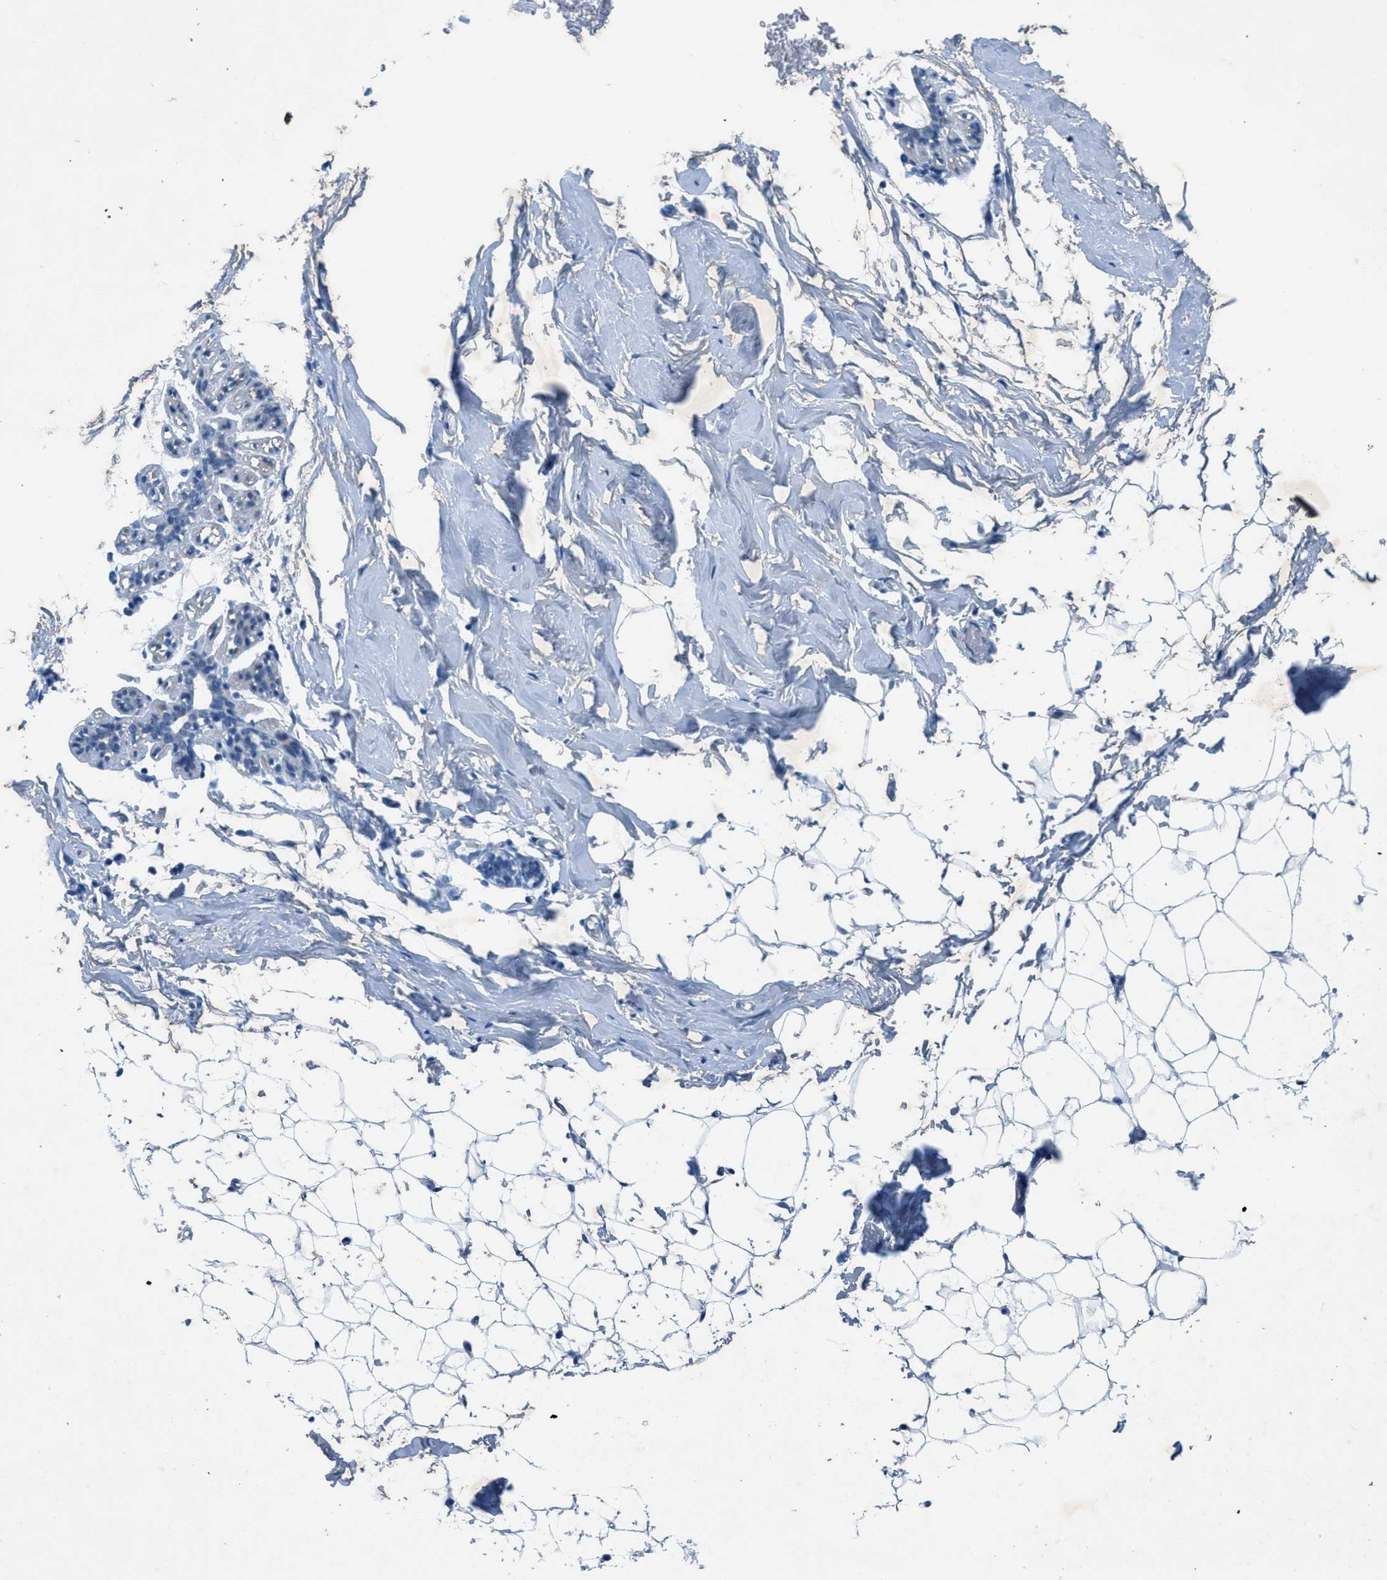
{"staining": {"intensity": "negative", "quantity": "none", "location": "none"}, "tissue": "adipose tissue", "cell_type": "Adipocytes", "image_type": "normal", "snomed": [{"axis": "morphology", "description": "Normal tissue, NOS"}, {"axis": "topography", "description": "Breast"}, {"axis": "topography", "description": "Soft tissue"}], "caption": "This is an immunohistochemistry micrograph of benign human adipose tissue. There is no positivity in adipocytes.", "gene": "GALNT17", "patient": {"sex": "female", "age": 75}}